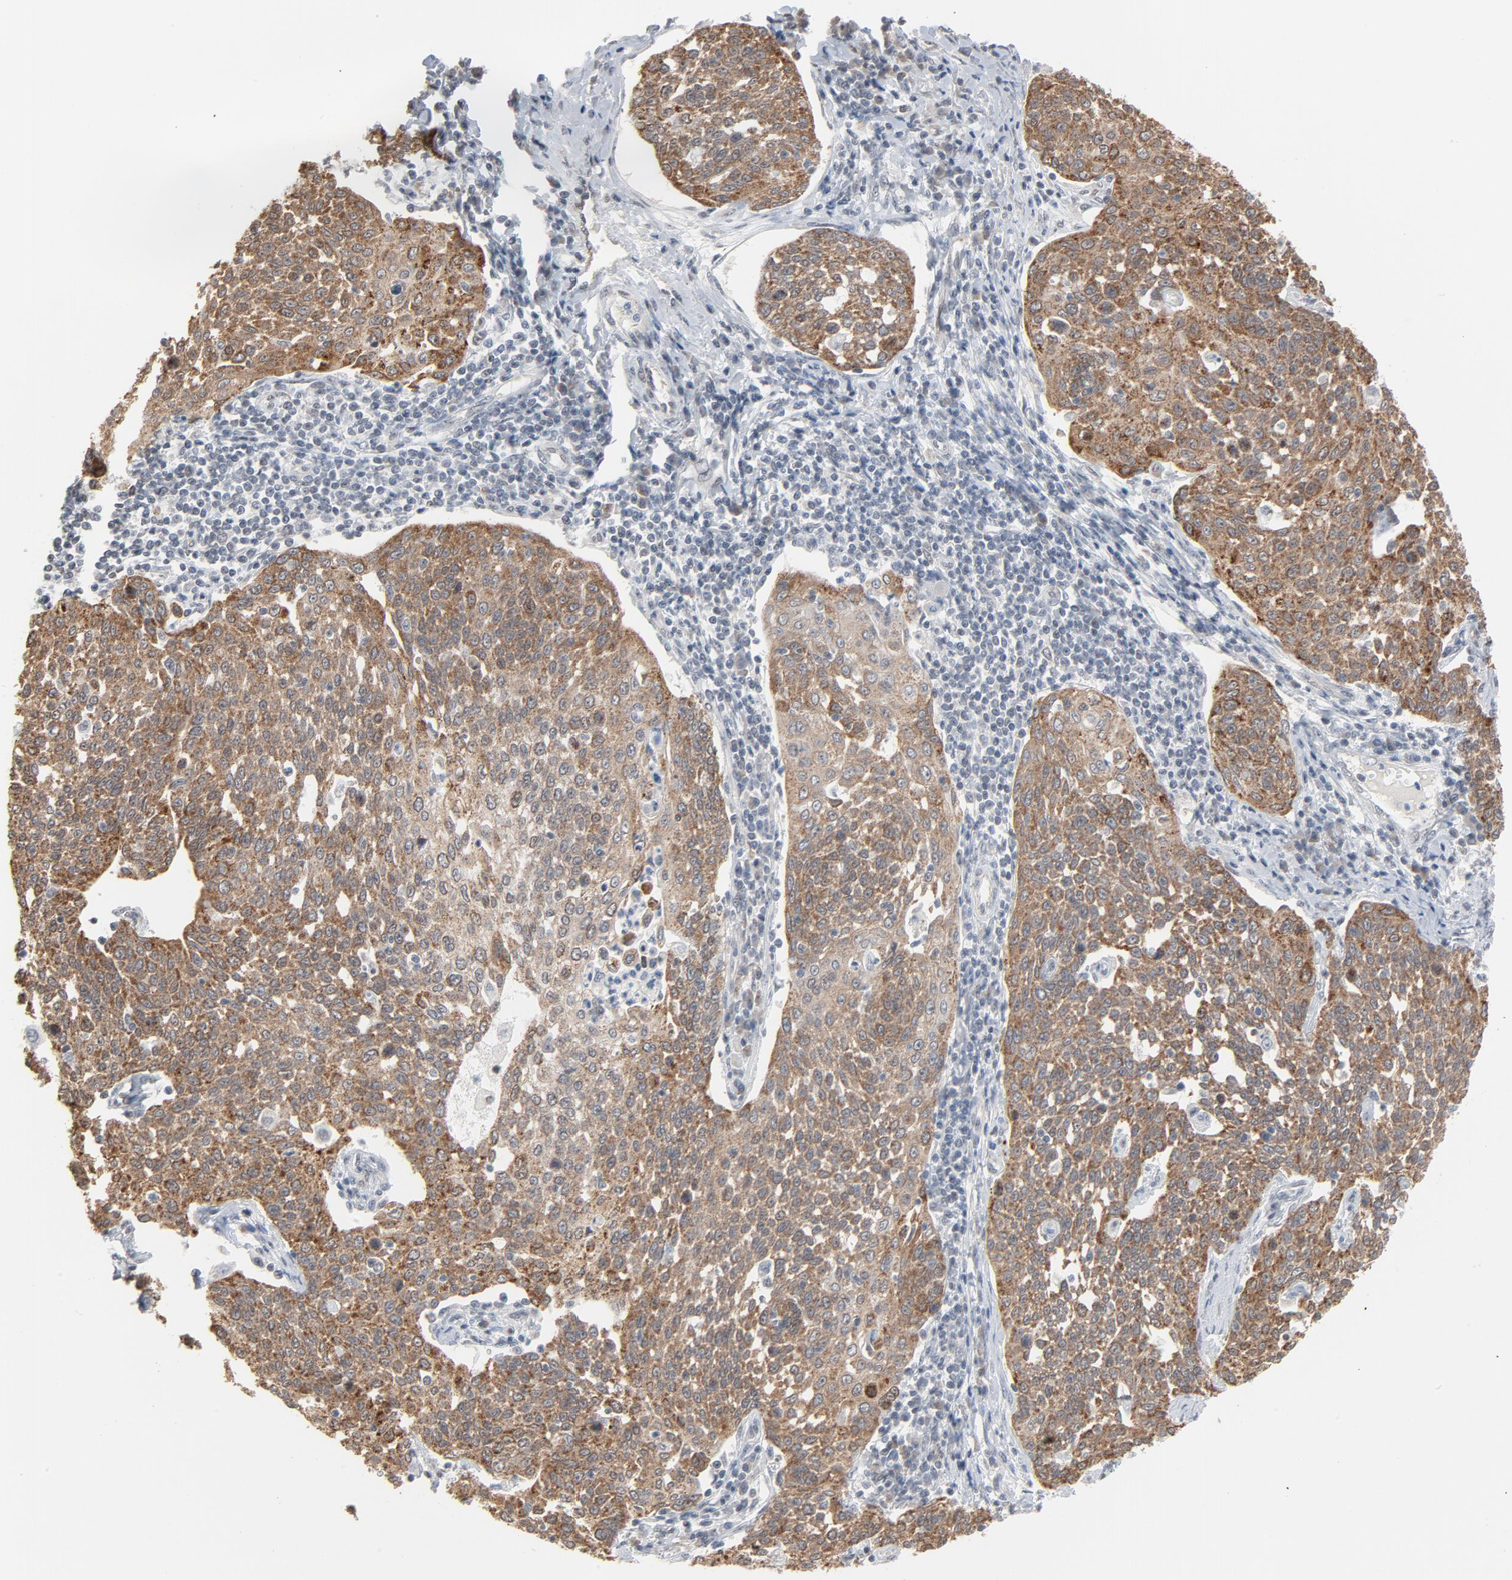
{"staining": {"intensity": "strong", "quantity": ">75%", "location": "cytoplasmic/membranous"}, "tissue": "cervical cancer", "cell_type": "Tumor cells", "image_type": "cancer", "snomed": [{"axis": "morphology", "description": "Squamous cell carcinoma, NOS"}, {"axis": "topography", "description": "Cervix"}], "caption": "Brown immunohistochemical staining in human cervical cancer (squamous cell carcinoma) shows strong cytoplasmic/membranous positivity in about >75% of tumor cells.", "gene": "ITPR3", "patient": {"sex": "female", "age": 34}}